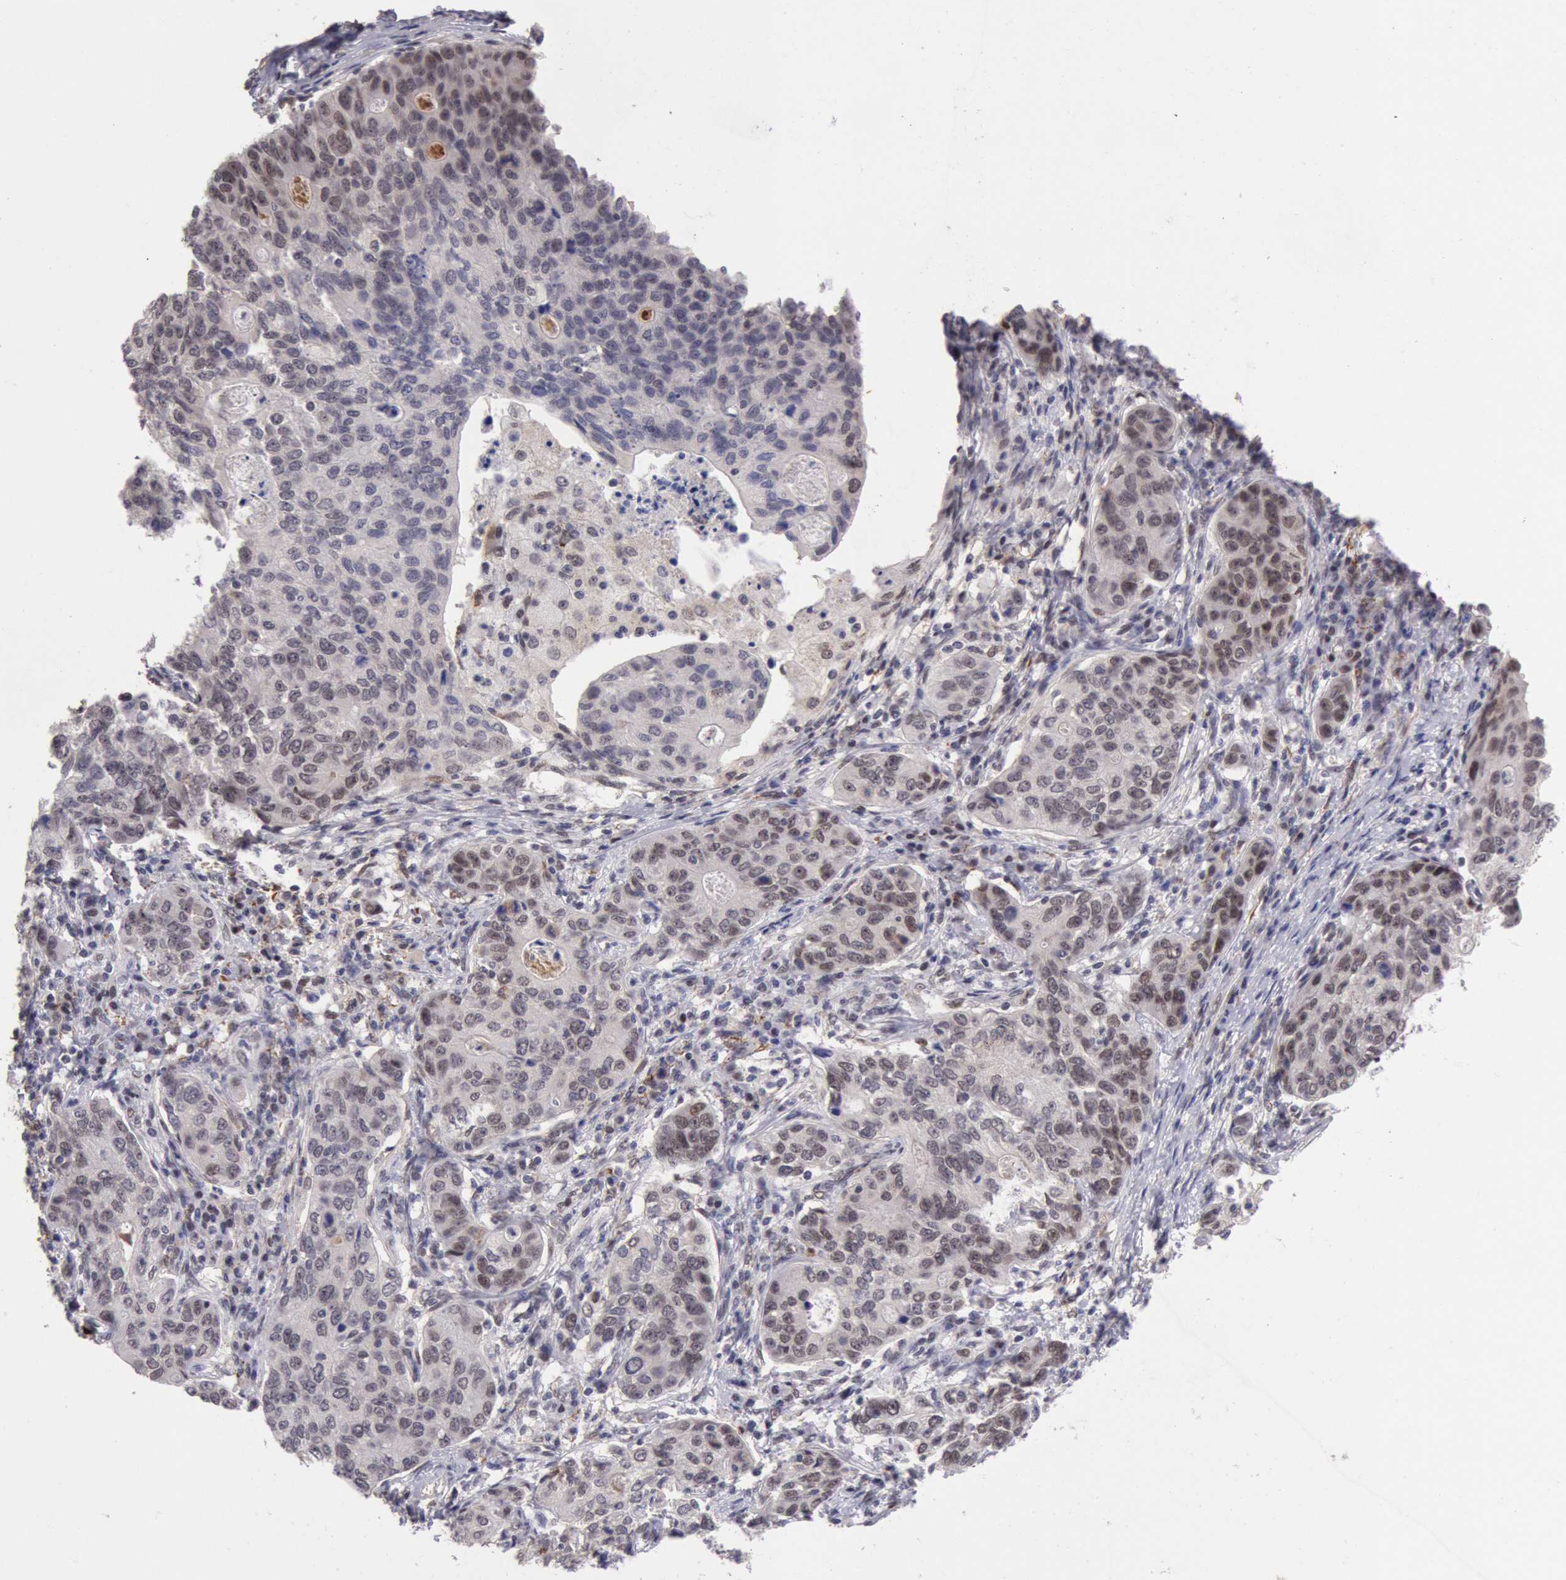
{"staining": {"intensity": "weak", "quantity": "<25%", "location": "nuclear"}, "tissue": "stomach cancer", "cell_type": "Tumor cells", "image_type": "cancer", "snomed": [{"axis": "morphology", "description": "Adenocarcinoma, NOS"}, {"axis": "topography", "description": "Esophagus"}, {"axis": "topography", "description": "Stomach"}], "caption": "The immunohistochemistry photomicrograph has no significant staining in tumor cells of stomach cancer (adenocarcinoma) tissue. Brightfield microscopy of immunohistochemistry (IHC) stained with DAB (3,3'-diaminobenzidine) (brown) and hematoxylin (blue), captured at high magnification.", "gene": "CDKN2B", "patient": {"sex": "male", "age": 74}}